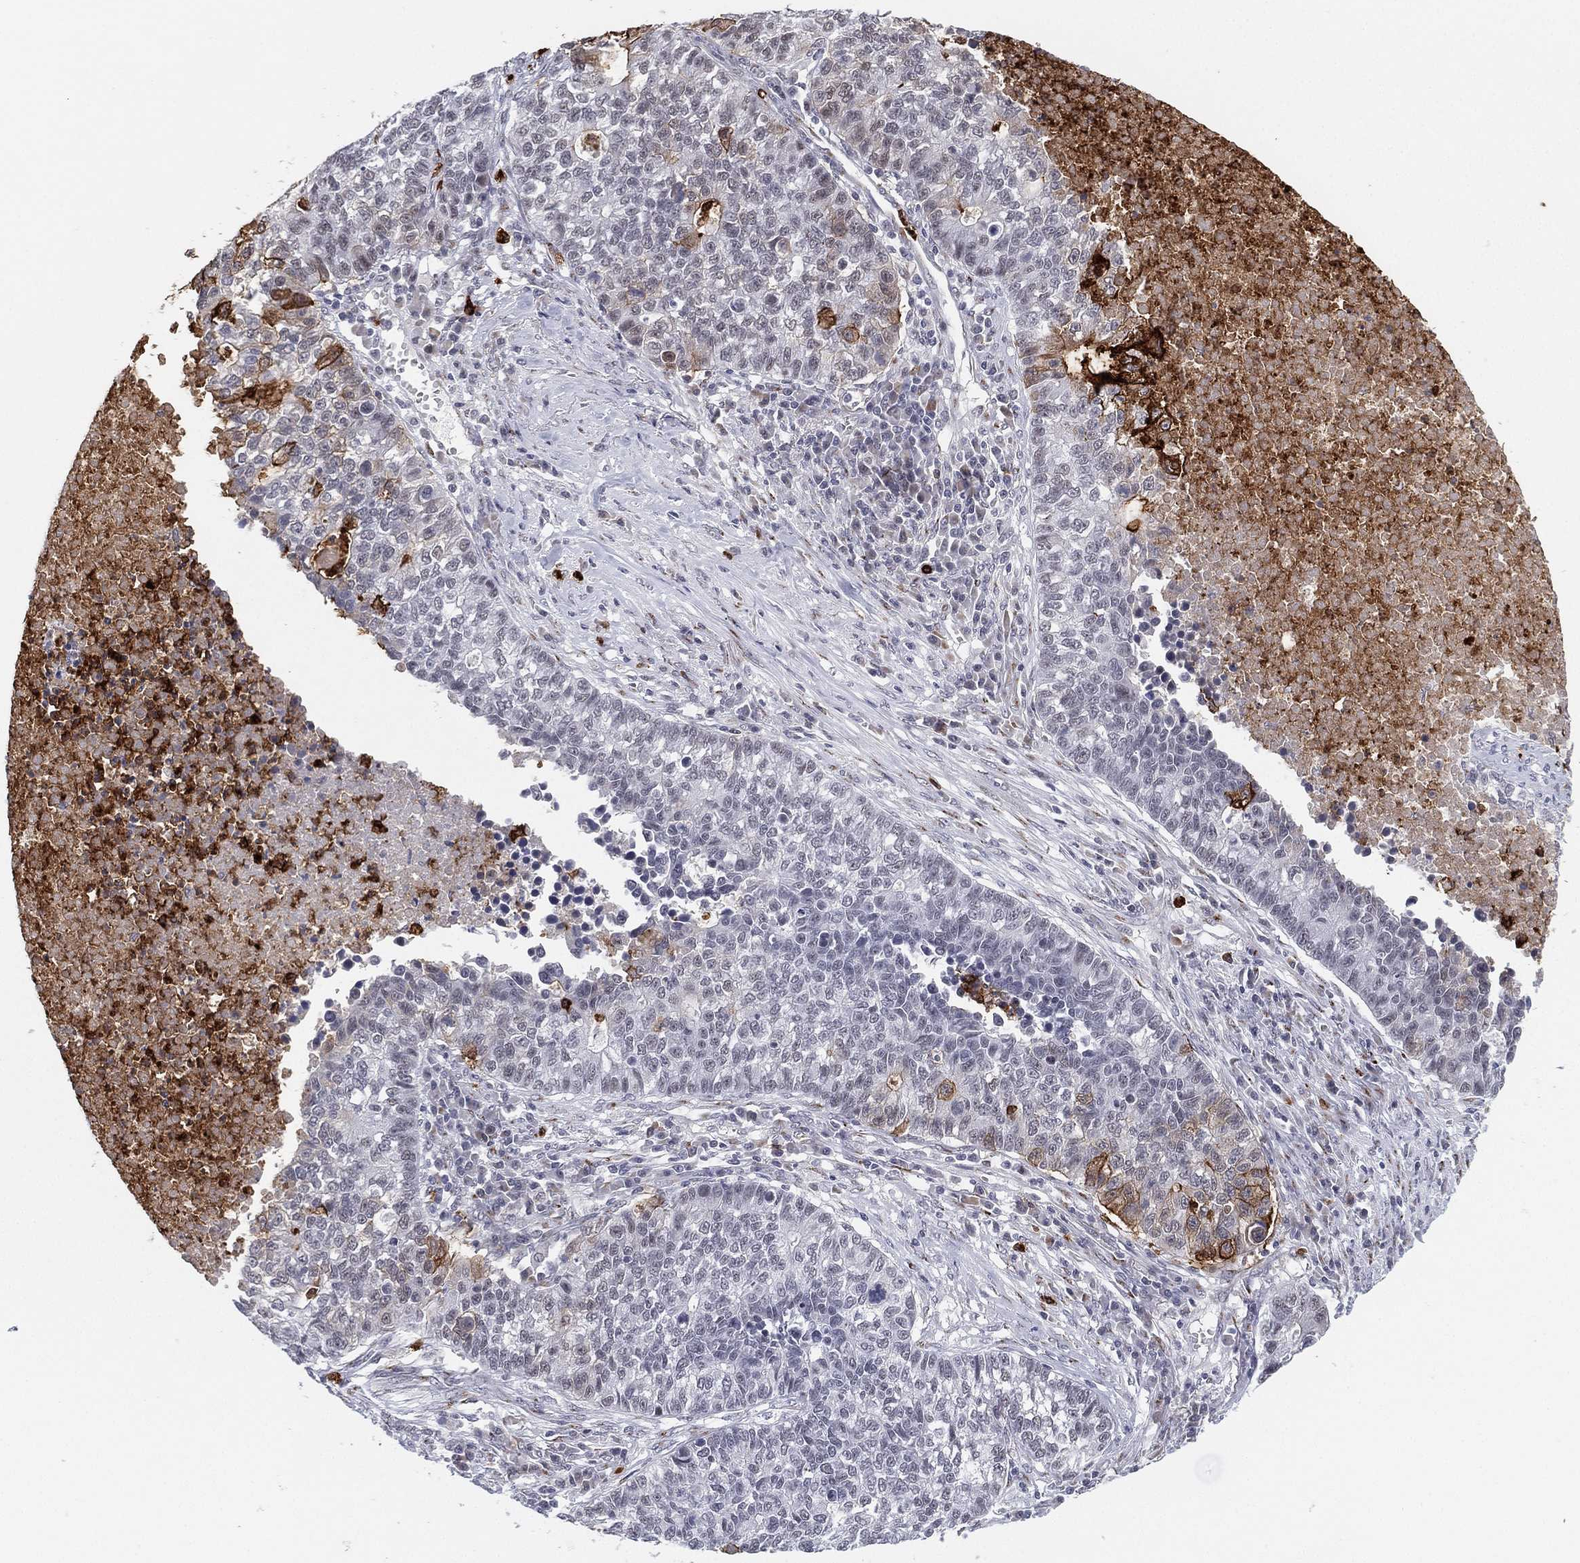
{"staining": {"intensity": "negative", "quantity": "none", "location": "none"}, "tissue": "lung cancer", "cell_type": "Tumor cells", "image_type": "cancer", "snomed": [{"axis": "morphology", "description": "Adenocarcinoma, NOS"}, {"axis": "topography", "description": "Lung"}], "caption": "Human lung adenocarcinoma stained for a protein using immunohistochemistry (IHC) demonstrates no expression in tumor cells.", "gene": "CD177", "patient": {"sex": "male", "age": 57}}